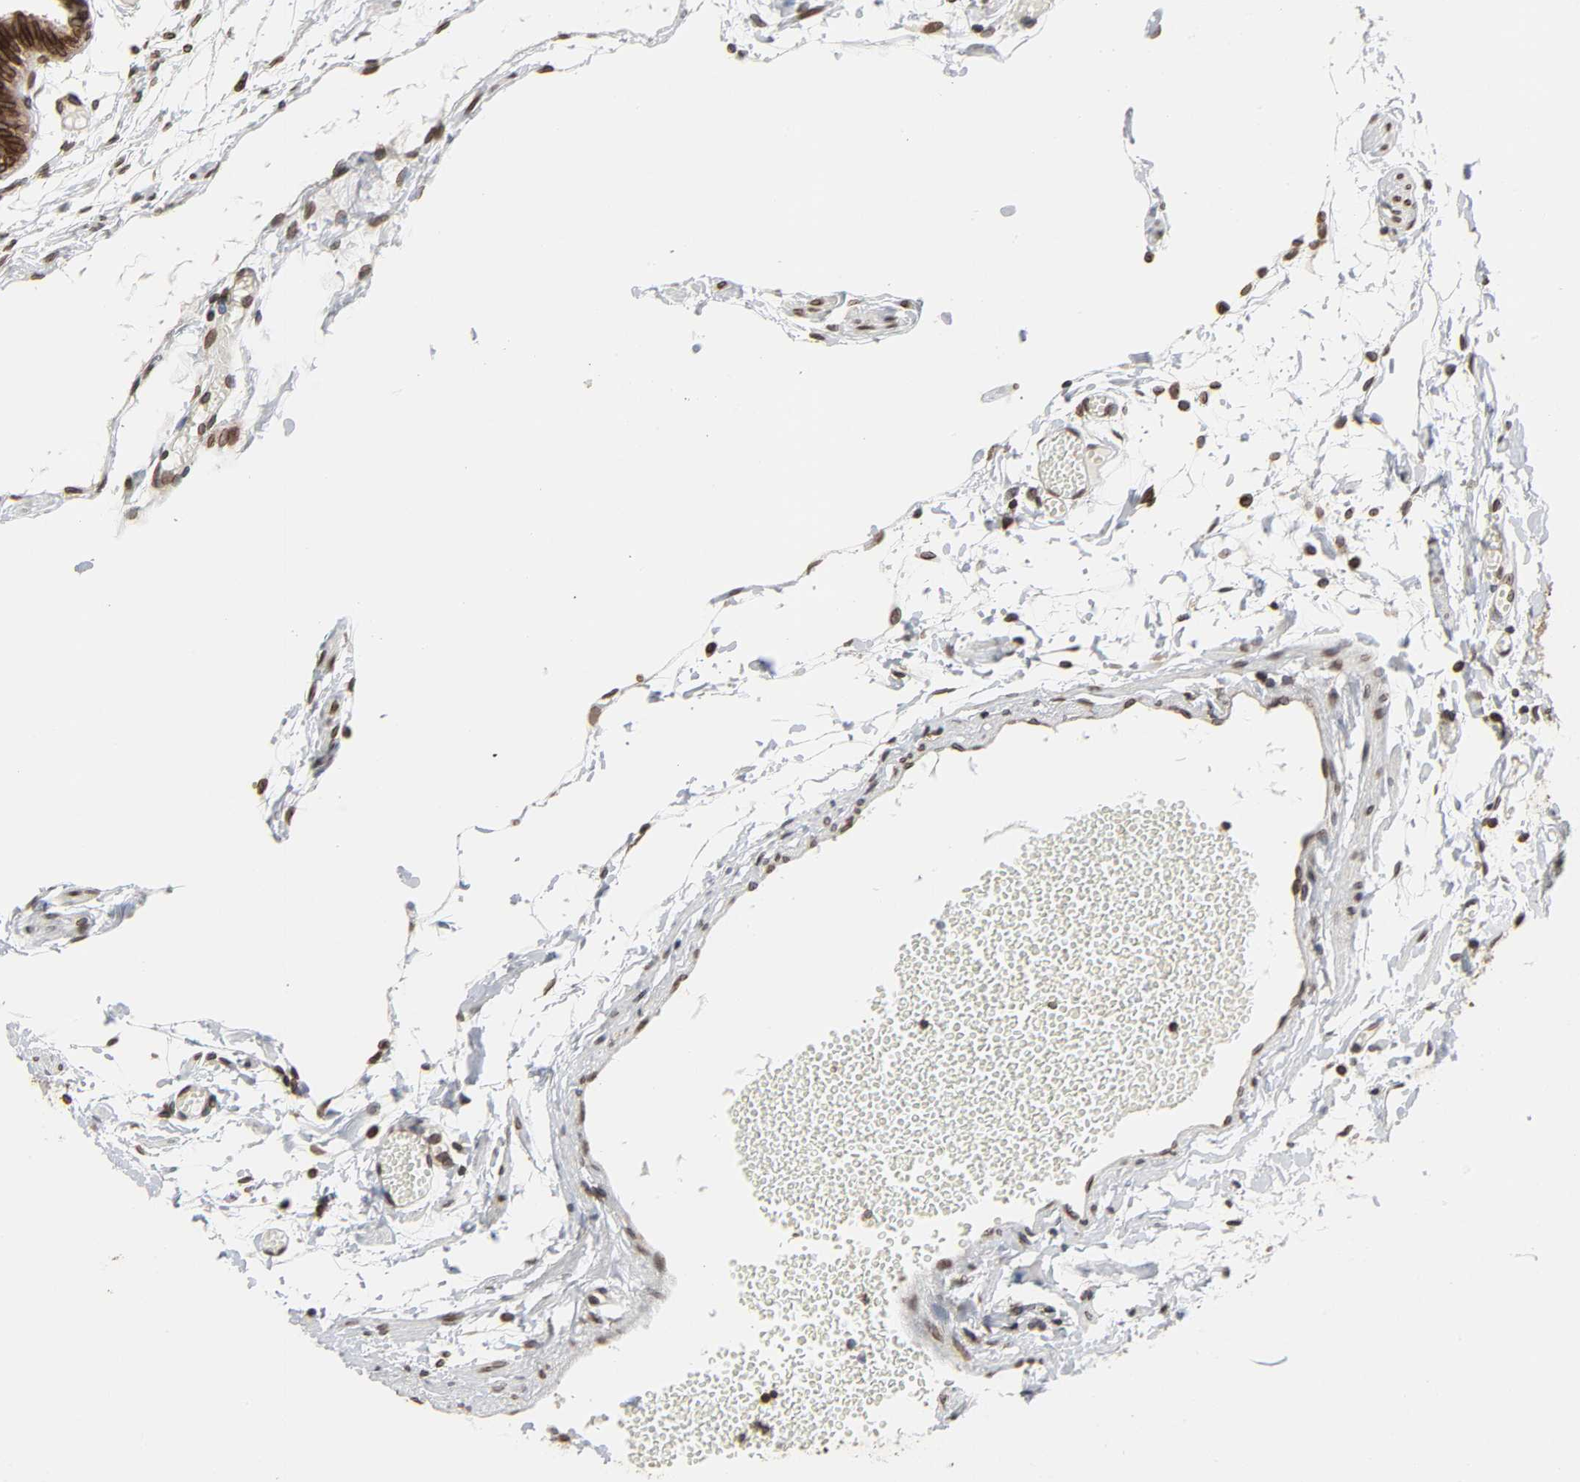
{"staining": {"intensity": "strong", "quantity": ">75%", "location": "cytoplasmic/membranous,nuclear"}, "tissue": "fallopian tube", "cell_type": "Glandular cells", "image_type": "normal", "snomed": [{"axis": "morphology", "description": "Normal tissue, NOS"}, {"axis": "topography", "description": "Fallopian tube"}], "caption": "High-power microscopy captured an immunohistochemistry micrograph of normal fallopian tube, revealing strong cytoplasmic/membranous,nuclear positivity in approximately >75% of glandular cells.", "gene": "RANGAP1", "patient": {"sex": "female", "age": 29}}